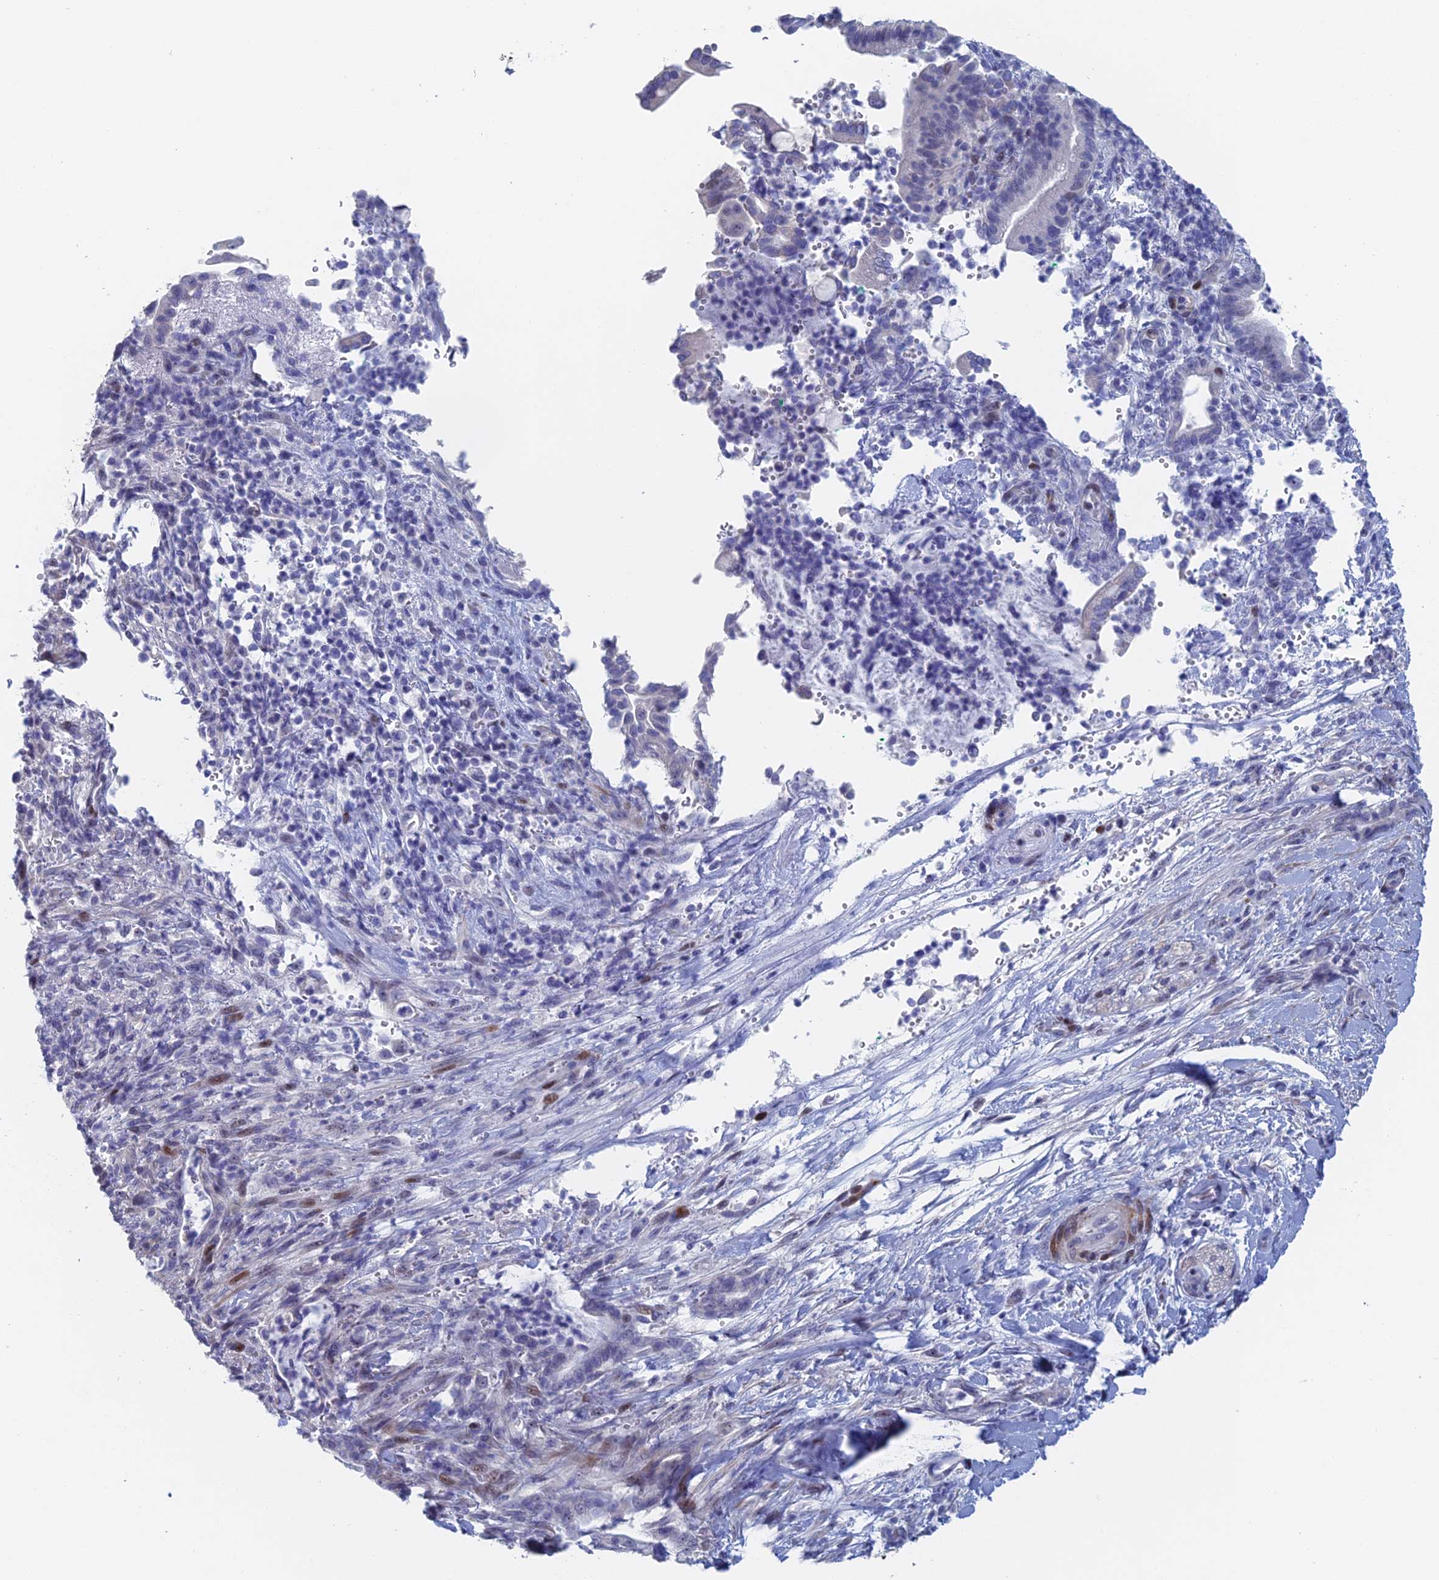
{"staining": {"intensity": "negative", "quantity": "none", "location": "none"}, "tissue": "pancreatic cancer", "cell_type": "Tumor cells", "image_type": "cancer", "snomed": [{"axis": "morphology", "description": "Normal tissue, NOS"}, {"axis": "morphology", "description": "Adenocarcinoma, NOS"}, {"axis": "topography", "description": "Pancreas"}], "caption": "Pancreatic adenocarcinoma was stained to show a protein in brown. There is no significant expression in tumor cells.", "gene": "DRGX", "patient": {"sex": "female", "age": 55}}